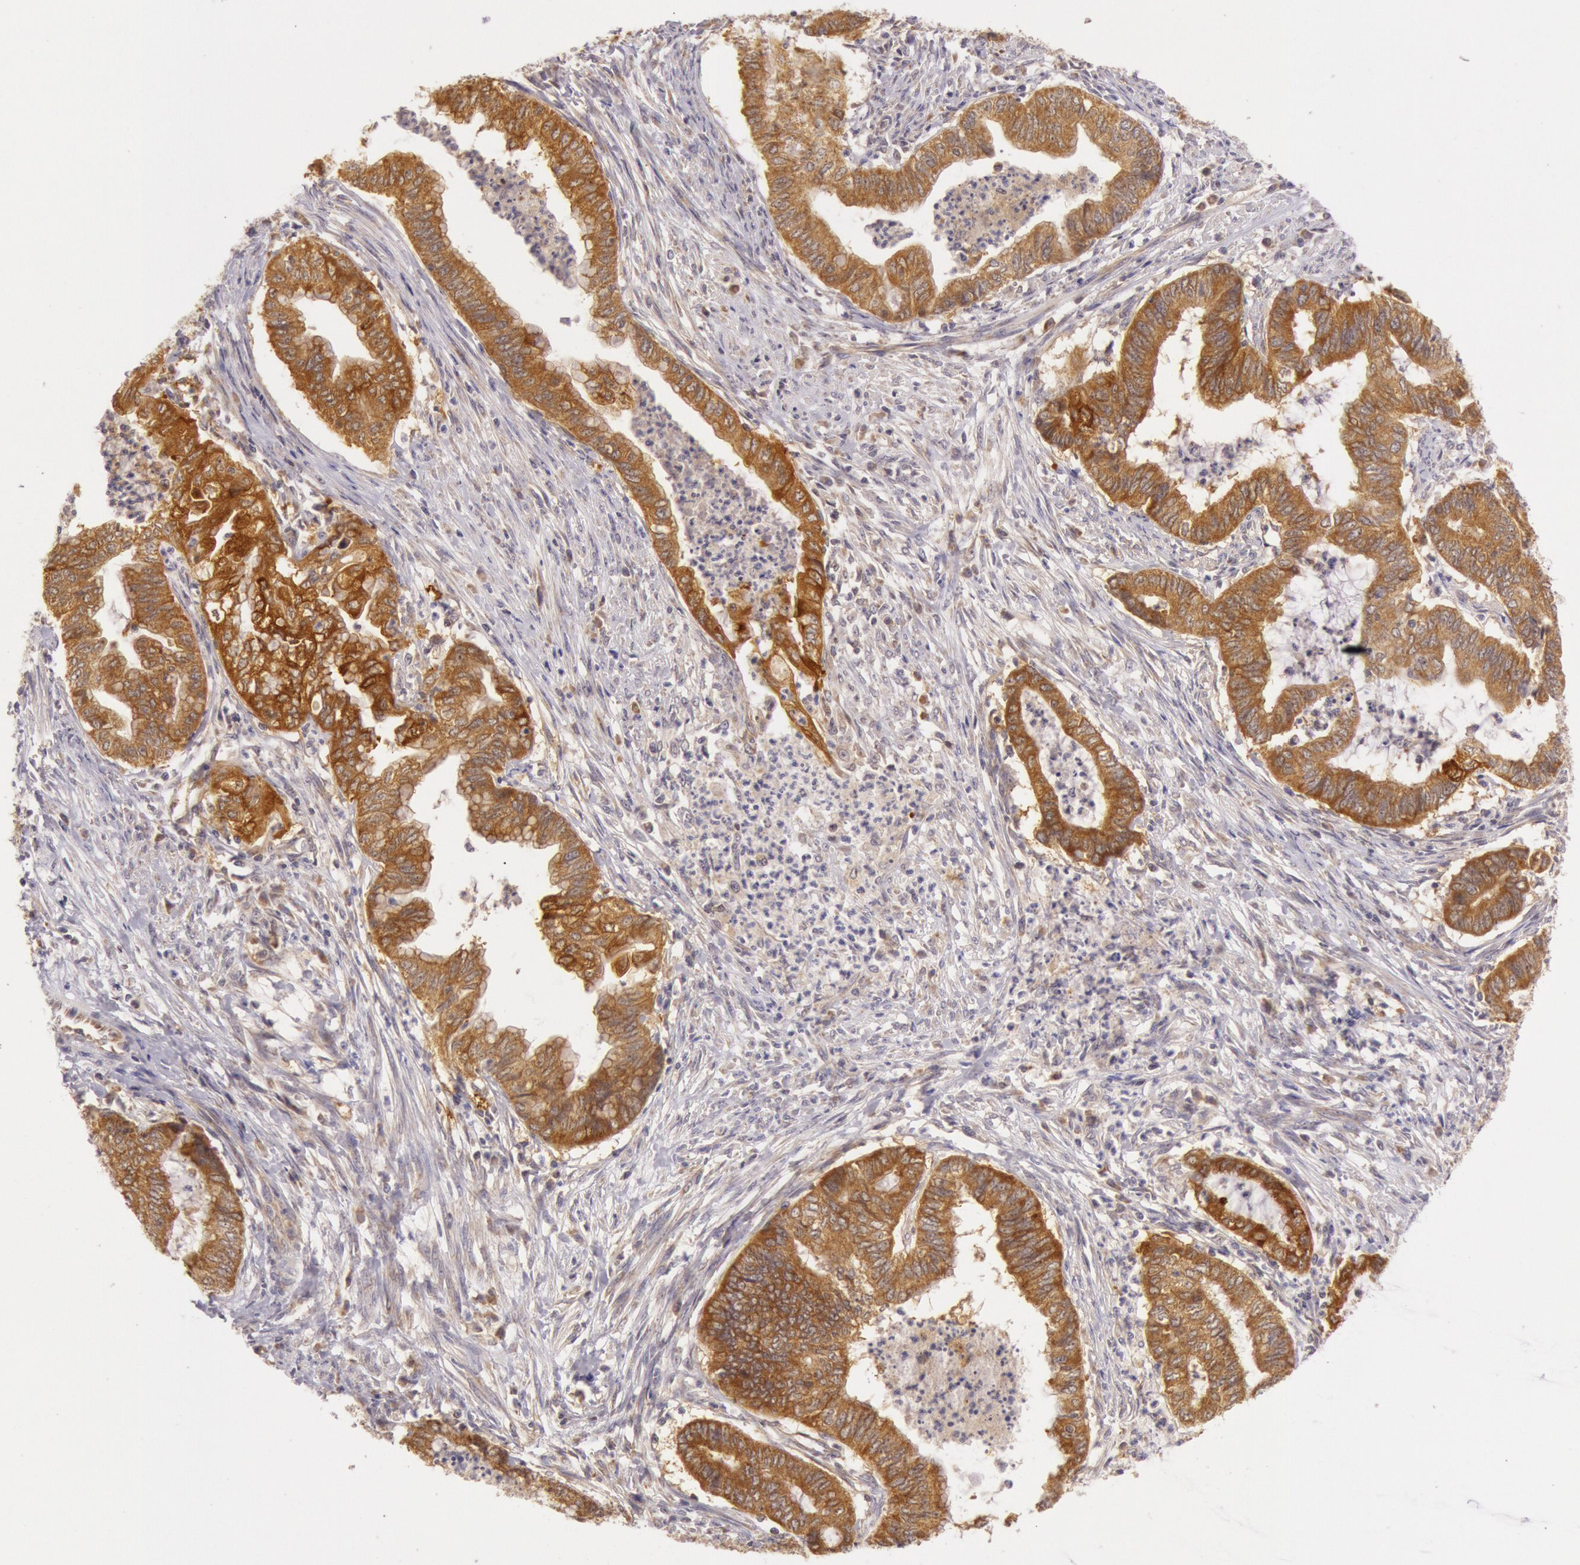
{"staining": {"intensity": "strong", "quantity": ">75%", "location": "cytoplasmic/membranous"}, "tissue": "endometrial cancer", "cell_type": "Tumor cells", "image_type": "cancer", "snomed": [{"axis": "morphology", "description": "Necrosis, NOS"}, {"axis": "morphology", "description": "Adenocarcinoma, NOS"}, {"axis": "topography", "description": "Endometrium"}], "caption": "Endometrial cancer tissue exhibits strong cytoplasmic/membranous positivity in about >75% of tumor cells", "gene": "CDK16", "patient": {"sex": "female", "age": 79}}